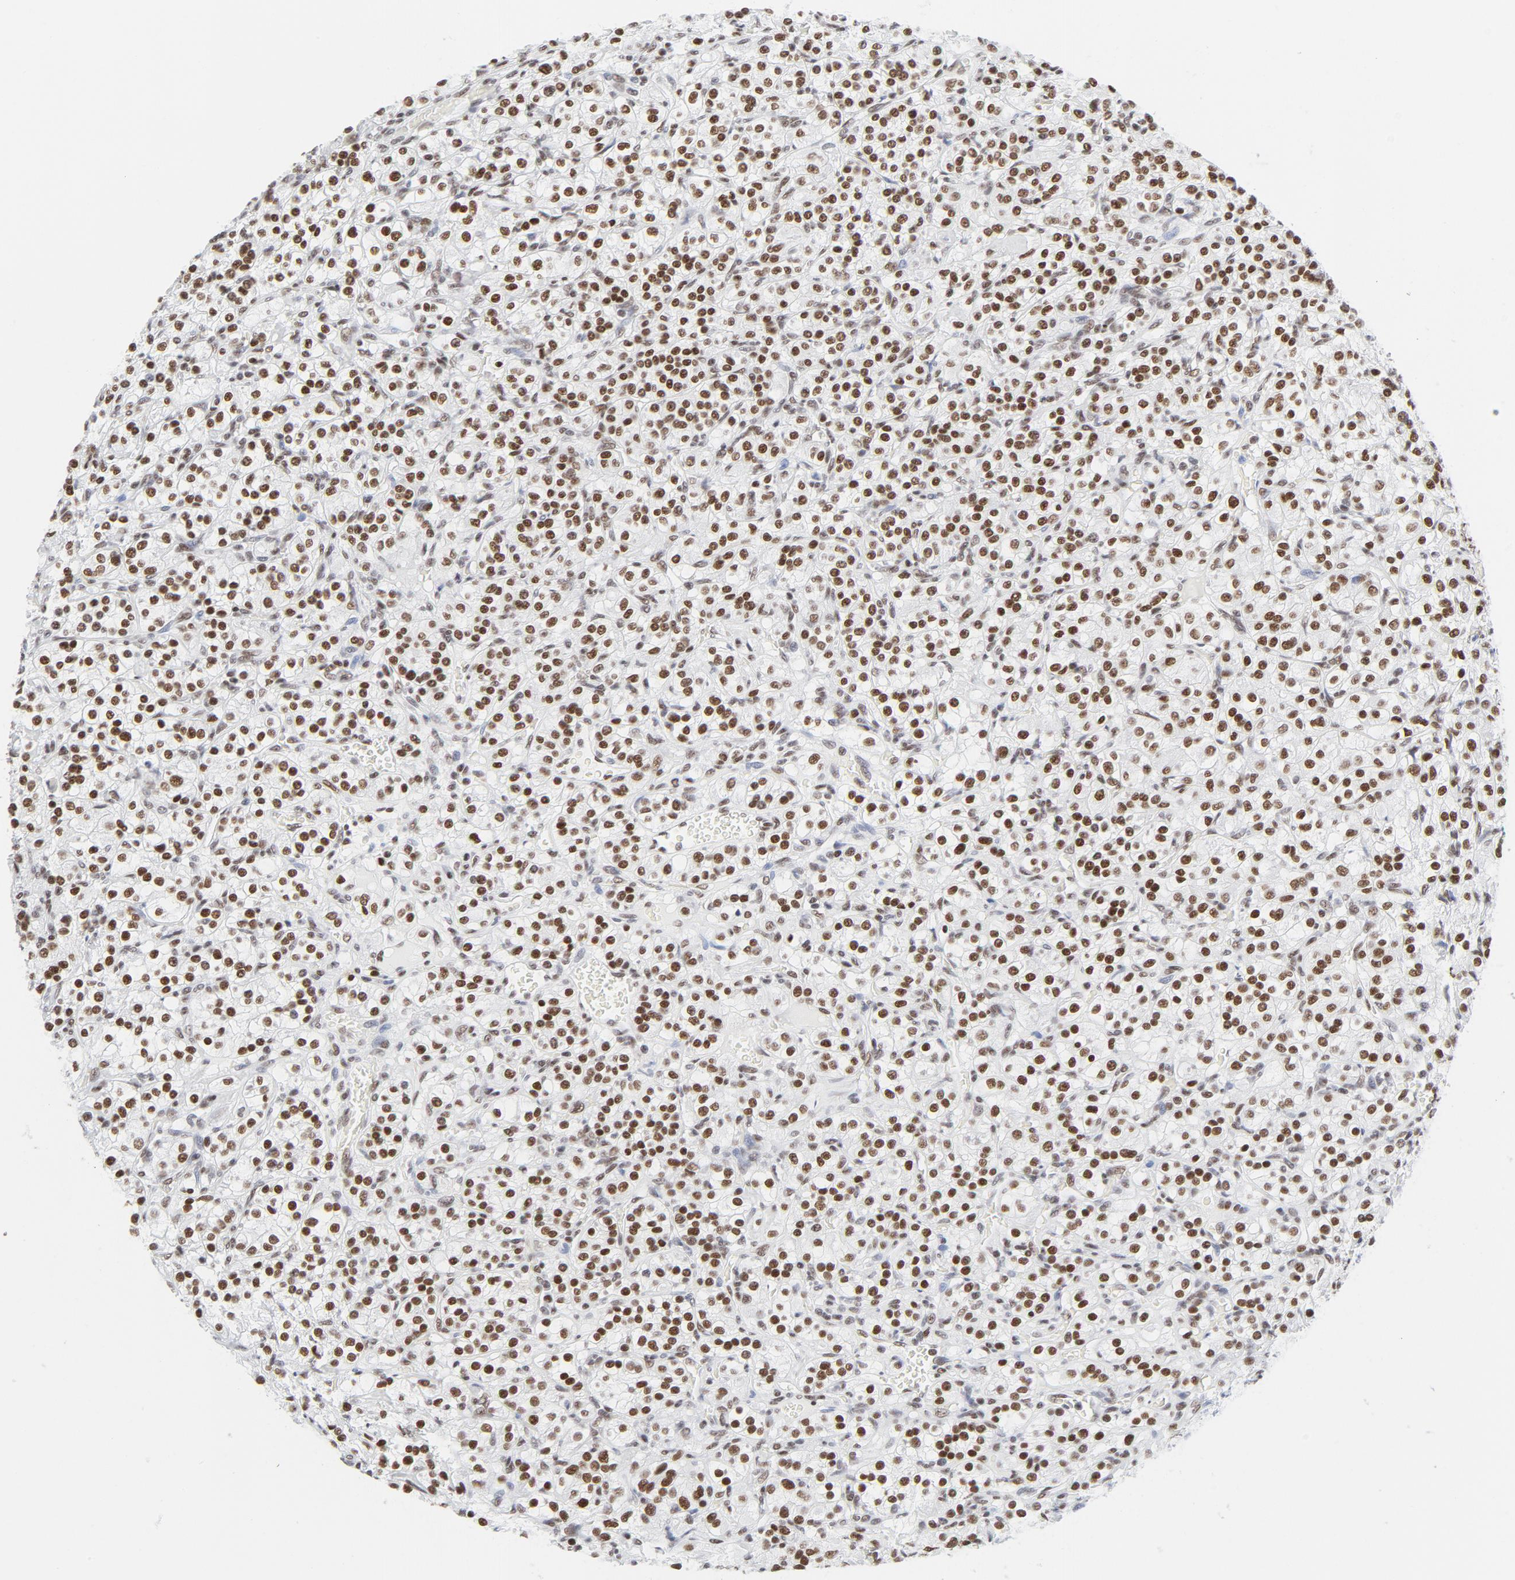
{"staining": {"intensity": "strong", "quantity": ">75%", "location": "nuclear"}, "tissue": "renal cancer", "cell_type": "Tumor cells", "image_type": "cancer", "snomed": [{"axis": "morphology", "description": "Adenocarcinoma, NOS"}, {"axis": "topography", "description": "Kidney"}], "caption": "Immunohistochemistry of human adenocarcinoma (renal) shows high levels of strong nuclear expression in about >75% of tumor cells. (IHC, brightfield microscopy, high magnification).", "gene": "ATF2", "patient": {"sex": "male", "age": 77}}